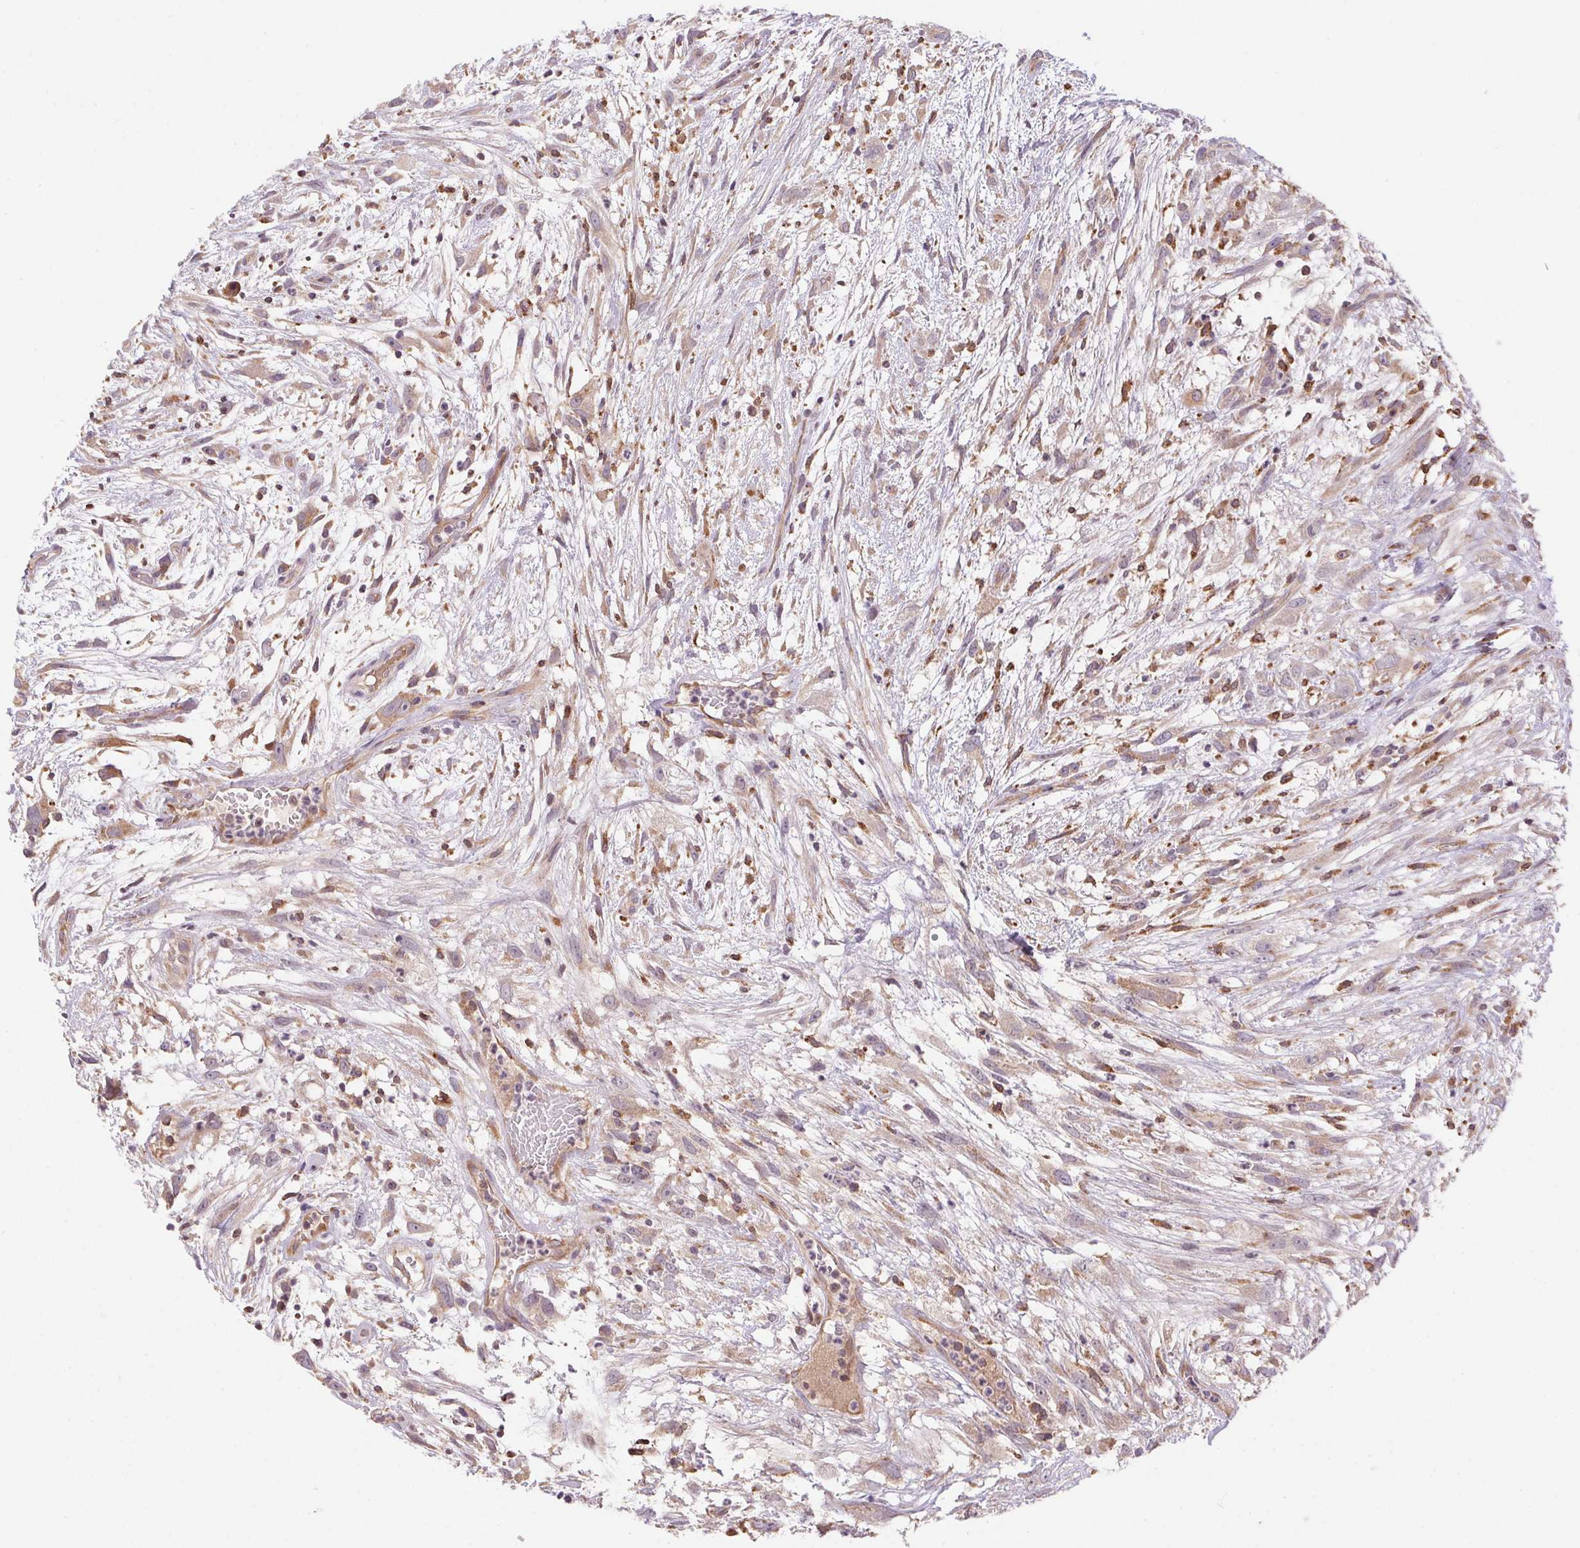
{"staining": {"intensity": "moderate", "quantity": ">75%", "location": "cytoplasmic/membranous"}, "tissue": "head and neck cancer", "cell_type": "Tumor cells", "image_type": "cancer", "snomed": [{"axis": "morphology", "description": "Squamous cell carcinoma, NOS"}, {"axis": "topography", "description": "Head-Neck"}], "caption": "Immunohistochemistry (IHC) (DAB) staining of squamous cell carcinoma (head and neck) reveals moderate cytoplasmic/membranous protein staining in approximately >75% of tumor cells.", "gene": "KLHL20", "patient": {"sex": "male", "age": 65}}